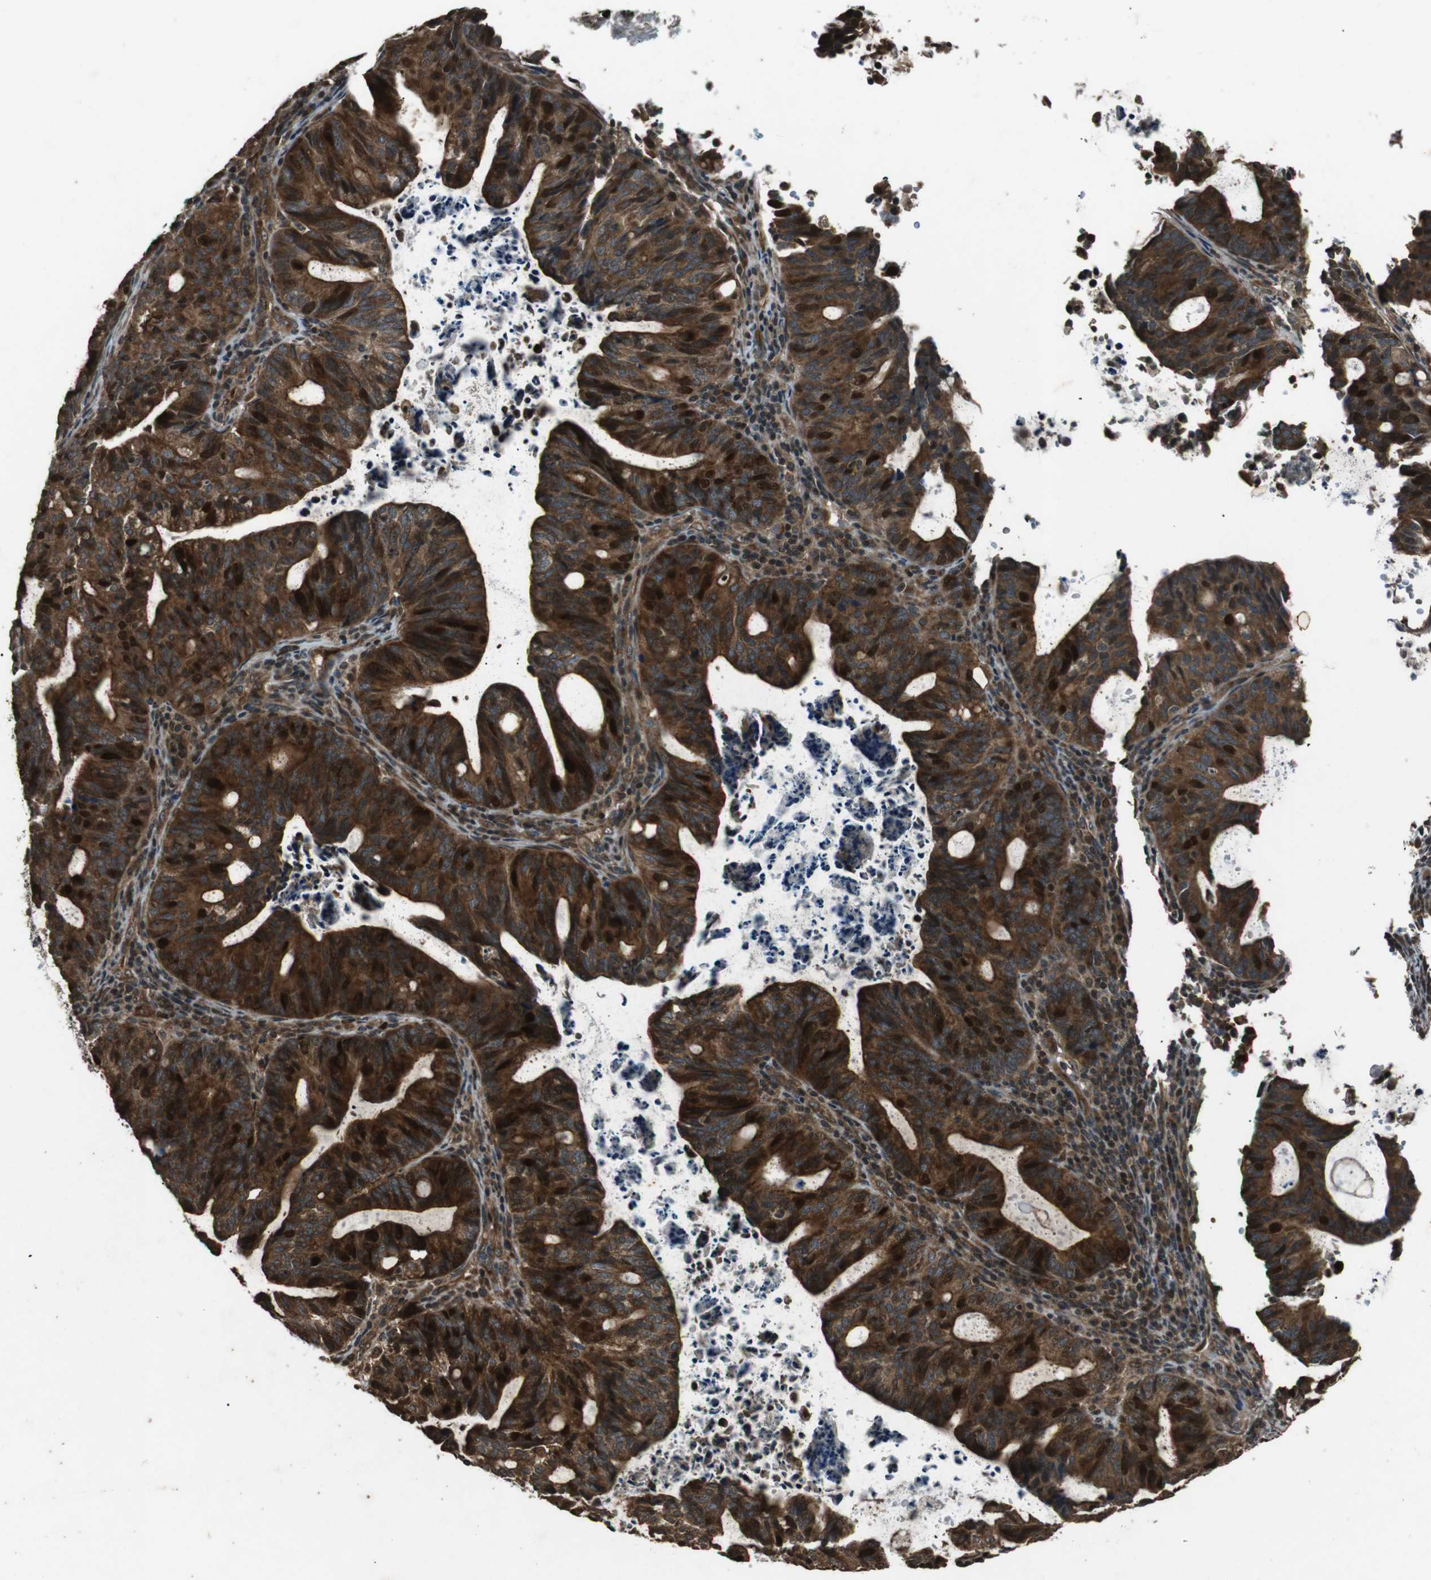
{"staining": {"intensity": "strong", "quantity": "25%-75%", "location": "cytoplasmic/membranous,nuclear"}, "tissue": "endometrial cancer", "cell_type": "Tumor cells", "image_type": "cancer", "snomed": [{"axis": "morphology", "description": "Adenocarcinoma, NOS"}, {"axis": "topography", "description": "Uterus"}], "caption": "There is high levels of strong cytoplasmic/membranous and nuclear expression in tumor cells of endometrial cancer (adenocarcinoma), as demonstrated by immunohistochemical staining (brown color).", "gene": "PLK2", "patient": {"sex": "female", "age": 83}}